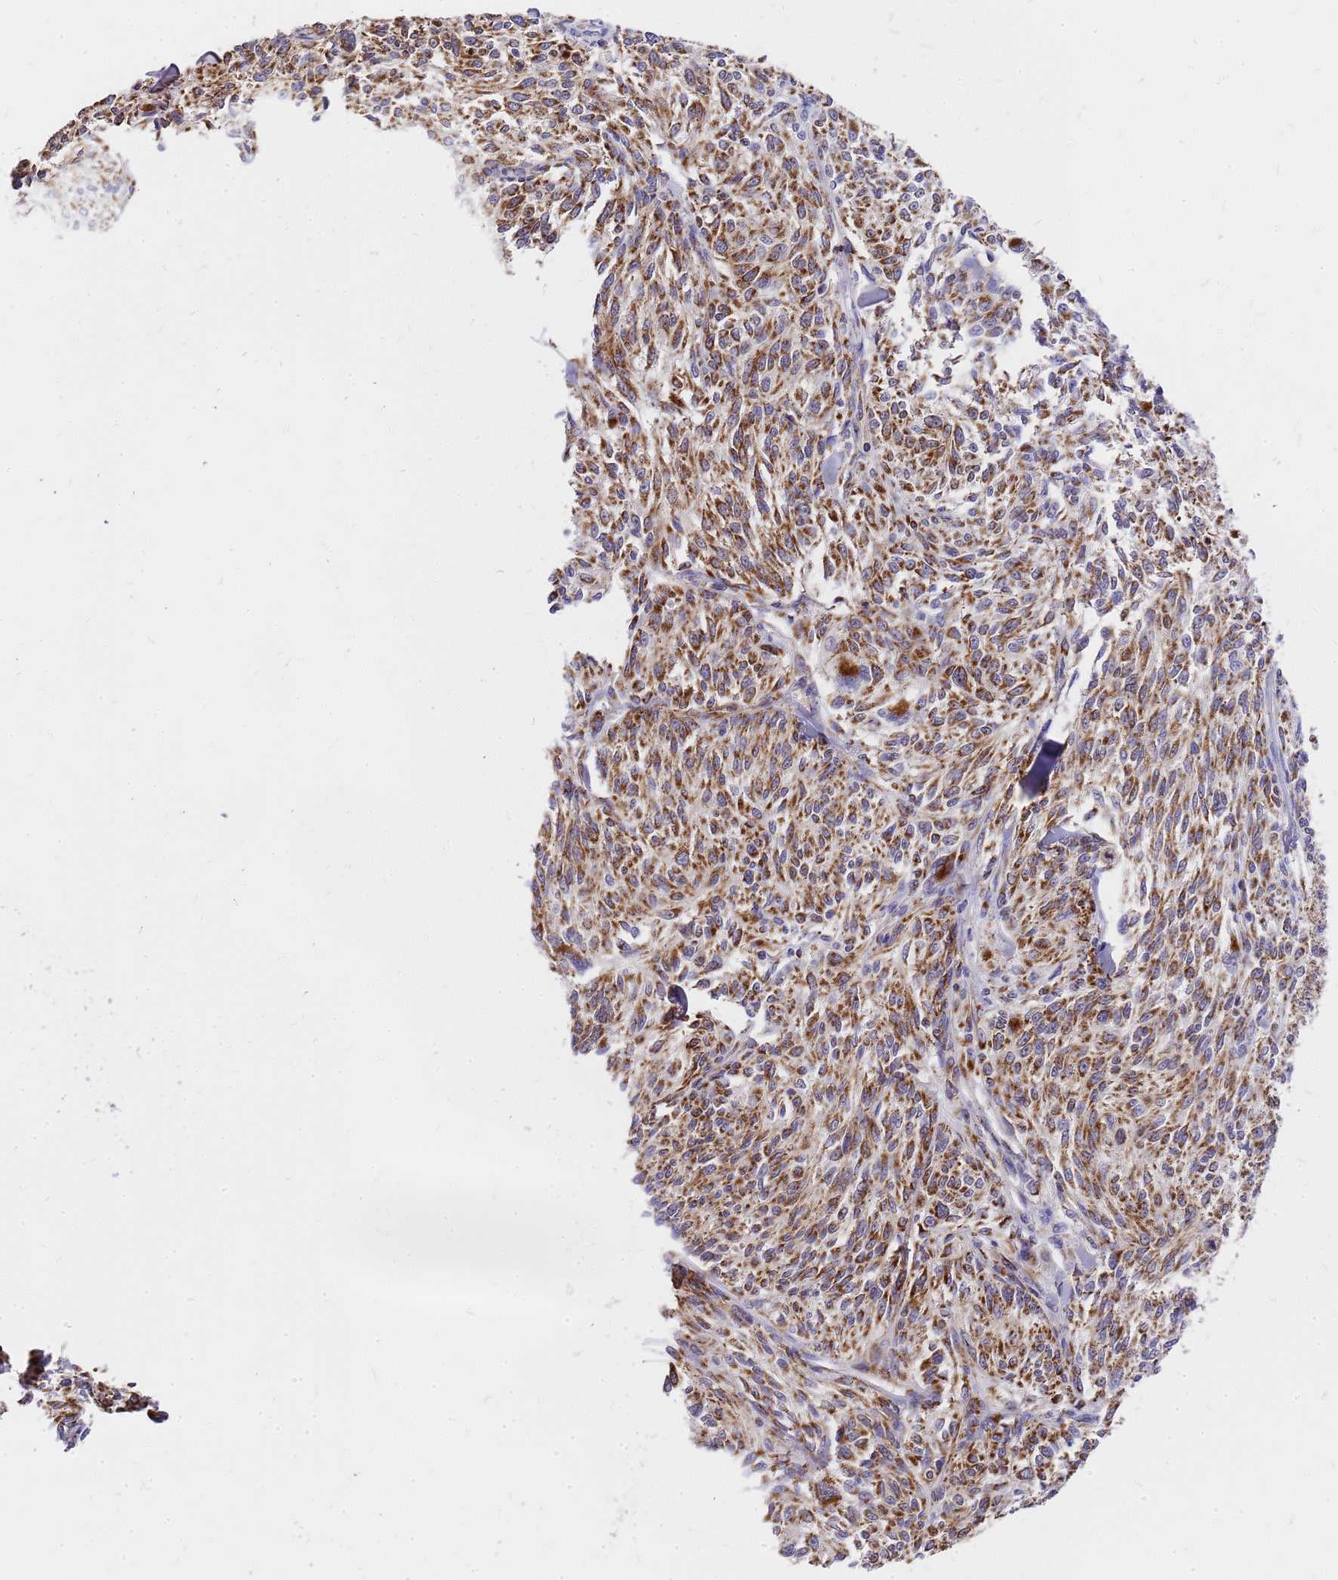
{"staining": {"intensity": "moderate", "quantity": ">75%", "location": "cytoplasmic/membranous"}, "tissue": "melanoma", "cell_type": "Tumor cells", "image_type": "cancer", "snomed": [{"axis": "morphology", "description": "Malignant melanoma, NOS"}, {"axis": "topography", "description": "Skin of trunk"}], "caption": "A photomicrograph of human malignant melanoma stained for a protein displays moderate cytoplasmic/membranous brown staining in tumor cells.", "gene": "MRPS26", "patient": {"sex": "male", "age": 71}}